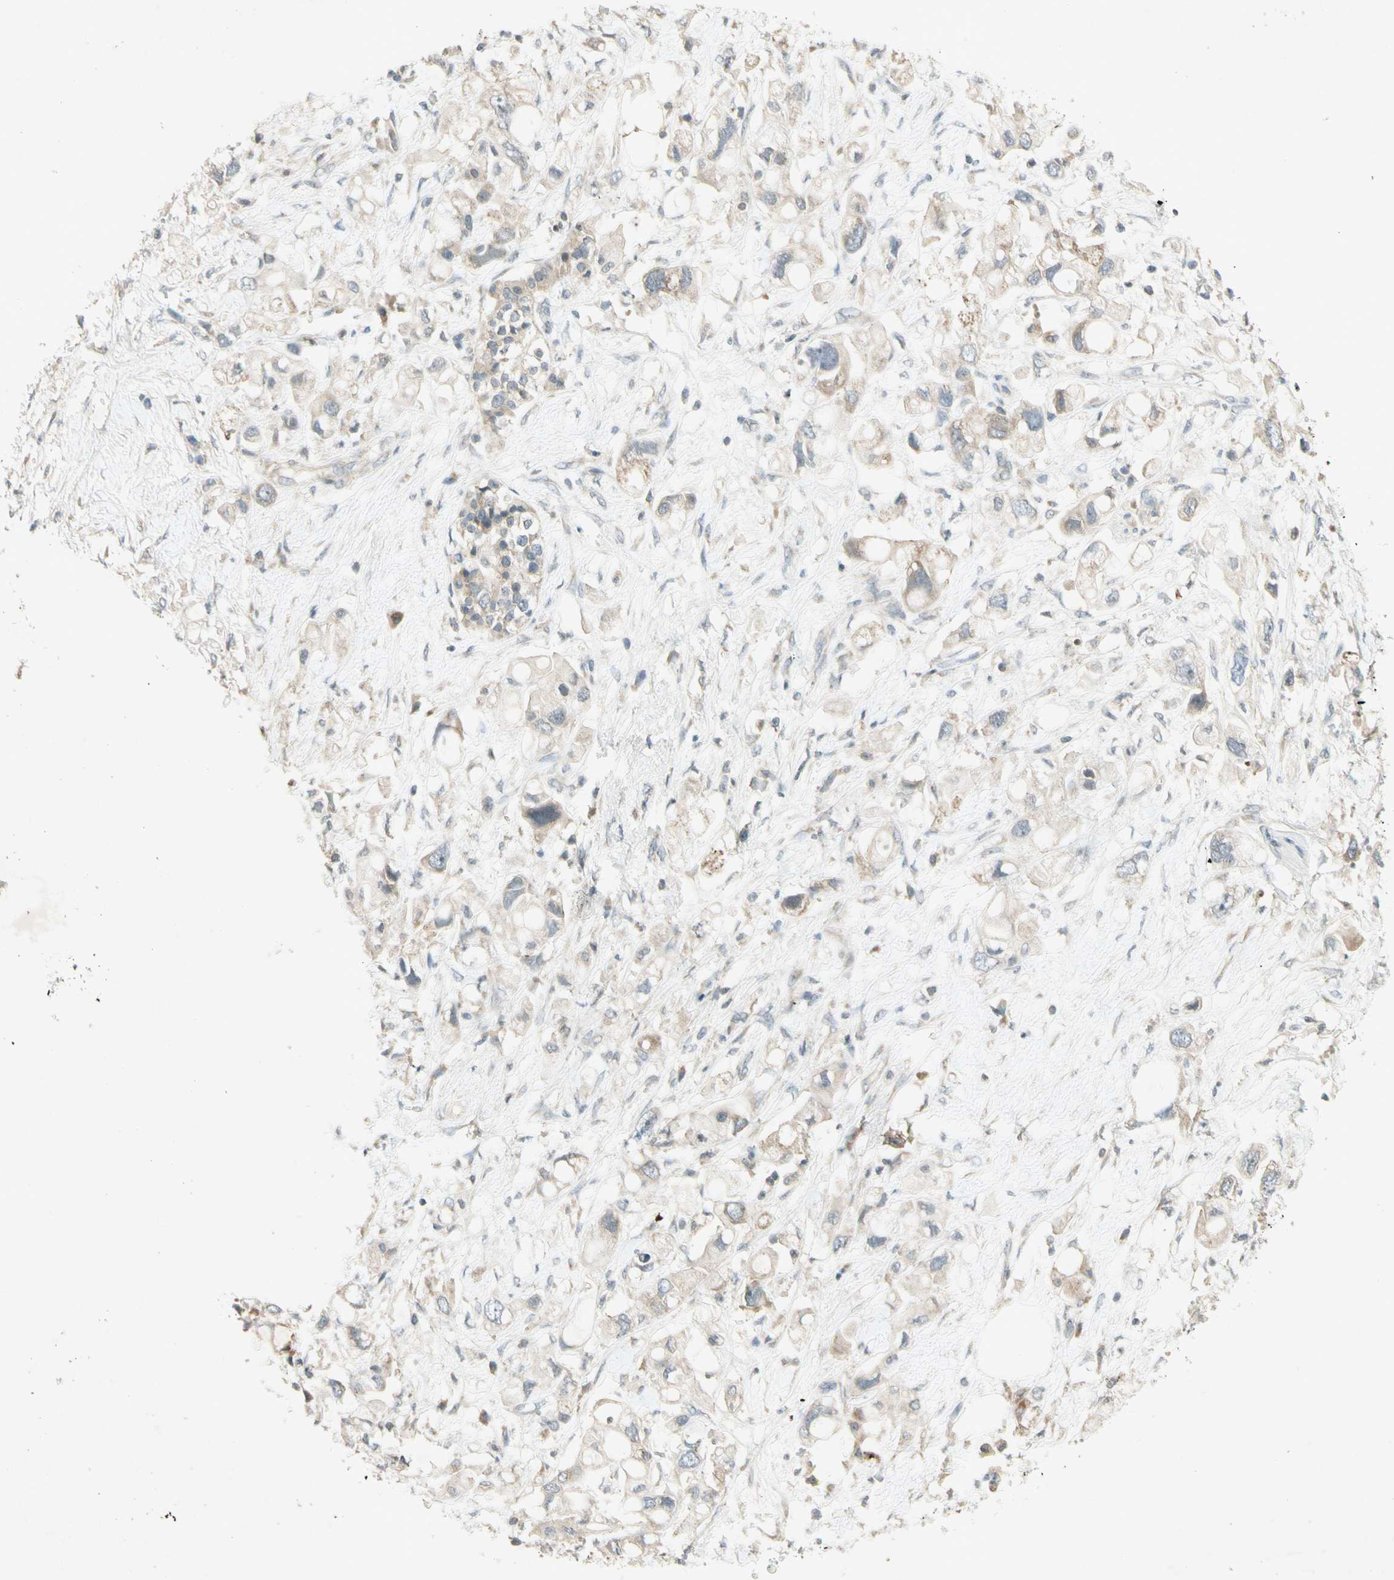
{"staining": {"intensity": "weak", "quantity": "25%-75%", "location": "cytoplasmic/membranous"}, "tissue": "pancreatic cancer", "cell_type": "Tumor cells", "image_type": "cancer", "snomed": [{"axis": "morphology", "description": "Adenocarcinoma, NOS"}, {"axis": "topography", "description": "Pancreas"}], "caption": "Human pancreatic cancer stained with a protein marker displays weak staining in tumor cells.", "gene": "ETF1", "patient": {"sex": "female", "age": 56}}